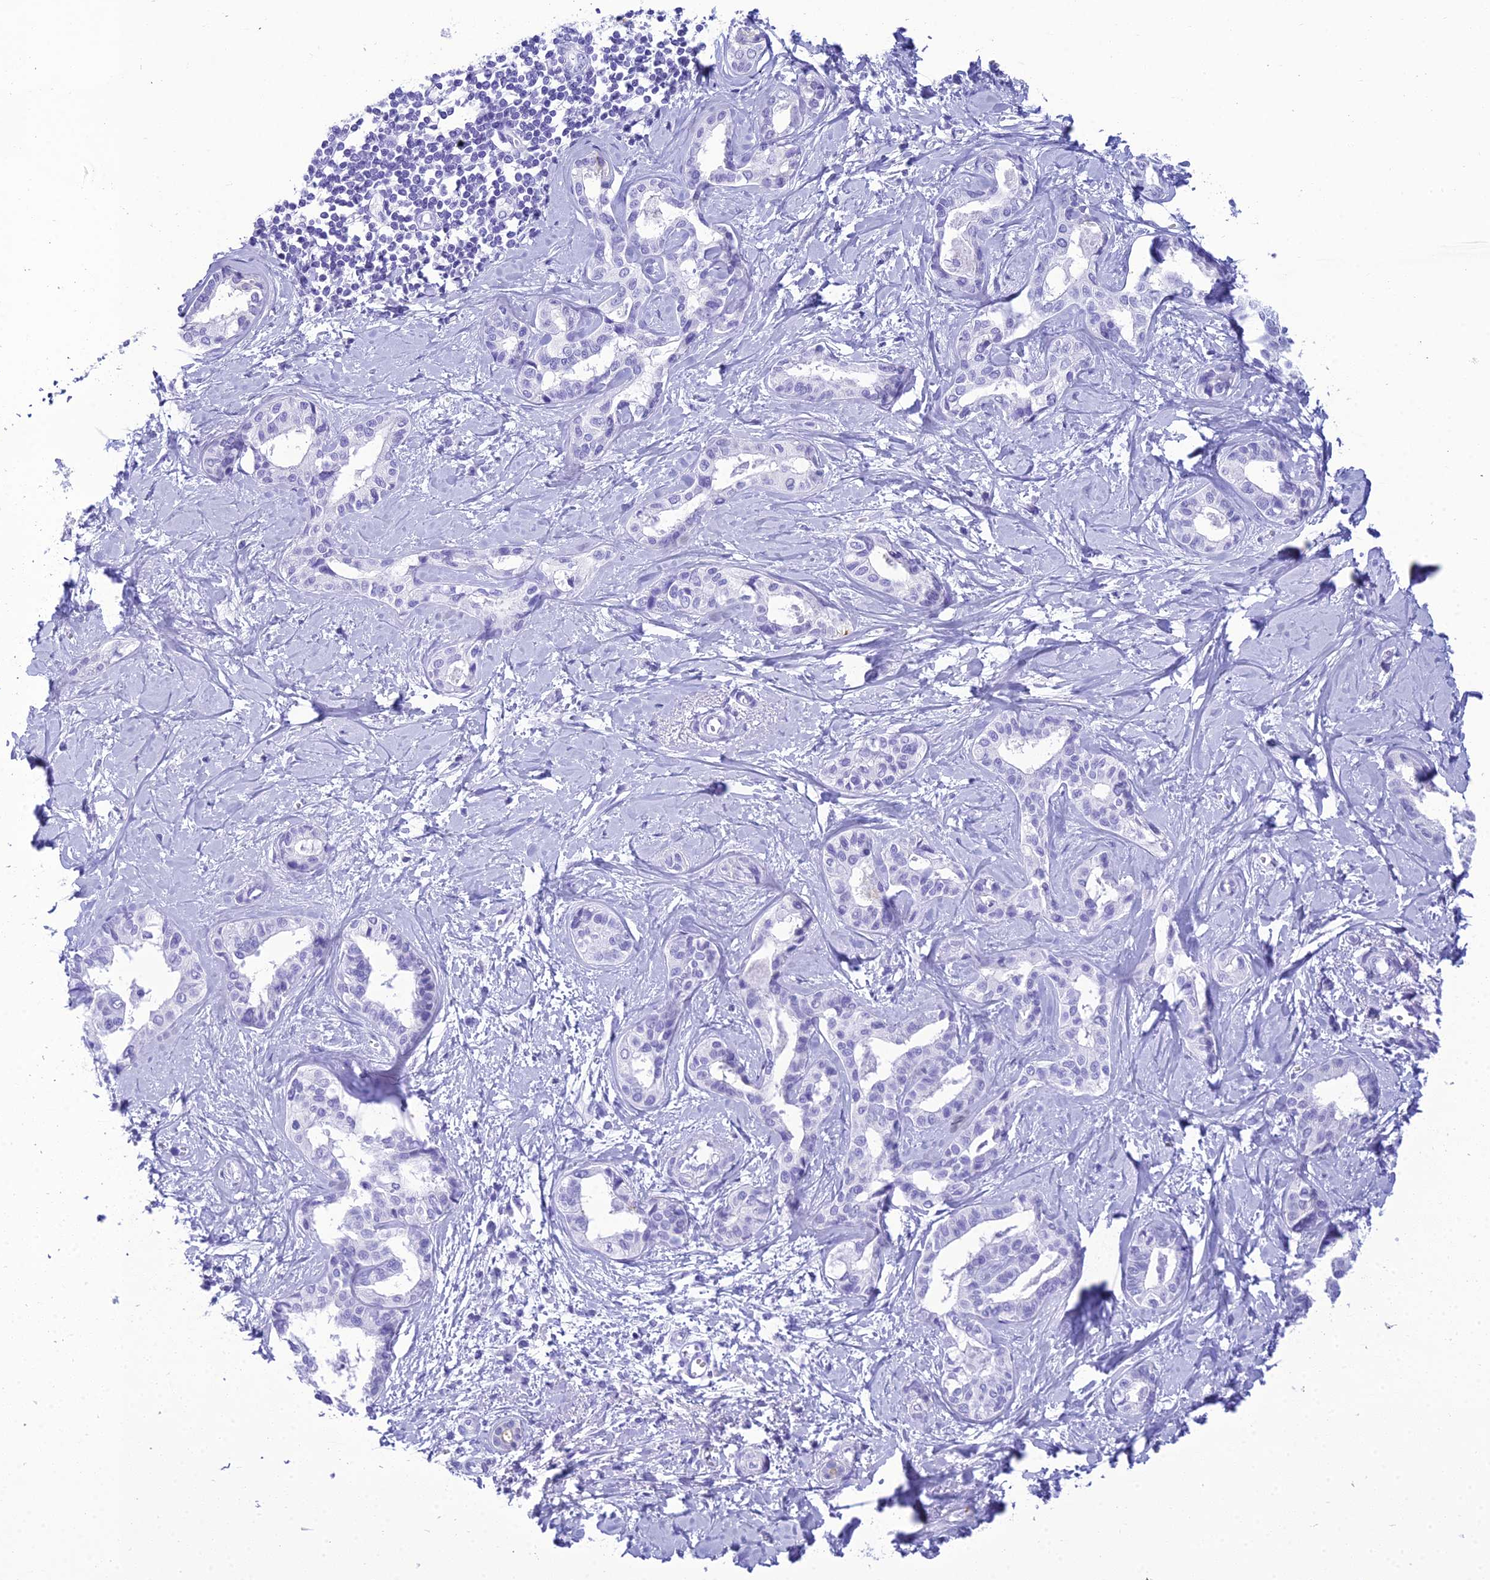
{"staining": {"intensity": "negative", "quantity": "none", "location": "none"}, "tissue": "liver cancer", "cell_type": "Tumor cells", "image_type": "cancer", "snomed": [{"axis": "morphology", "description": "Cholangiocarcinoma"}, {"axis": "topography", "description": "Liver"}], "caption": "Histopathology image shows no protein staining in tumor cells of cholangiocarcinoma (liver) tissue. (Immunohistochemistry, brightfield microscopy, high magnification).", "gene": "ZNF442", "patient": {"sex": "female", "age": 77}}